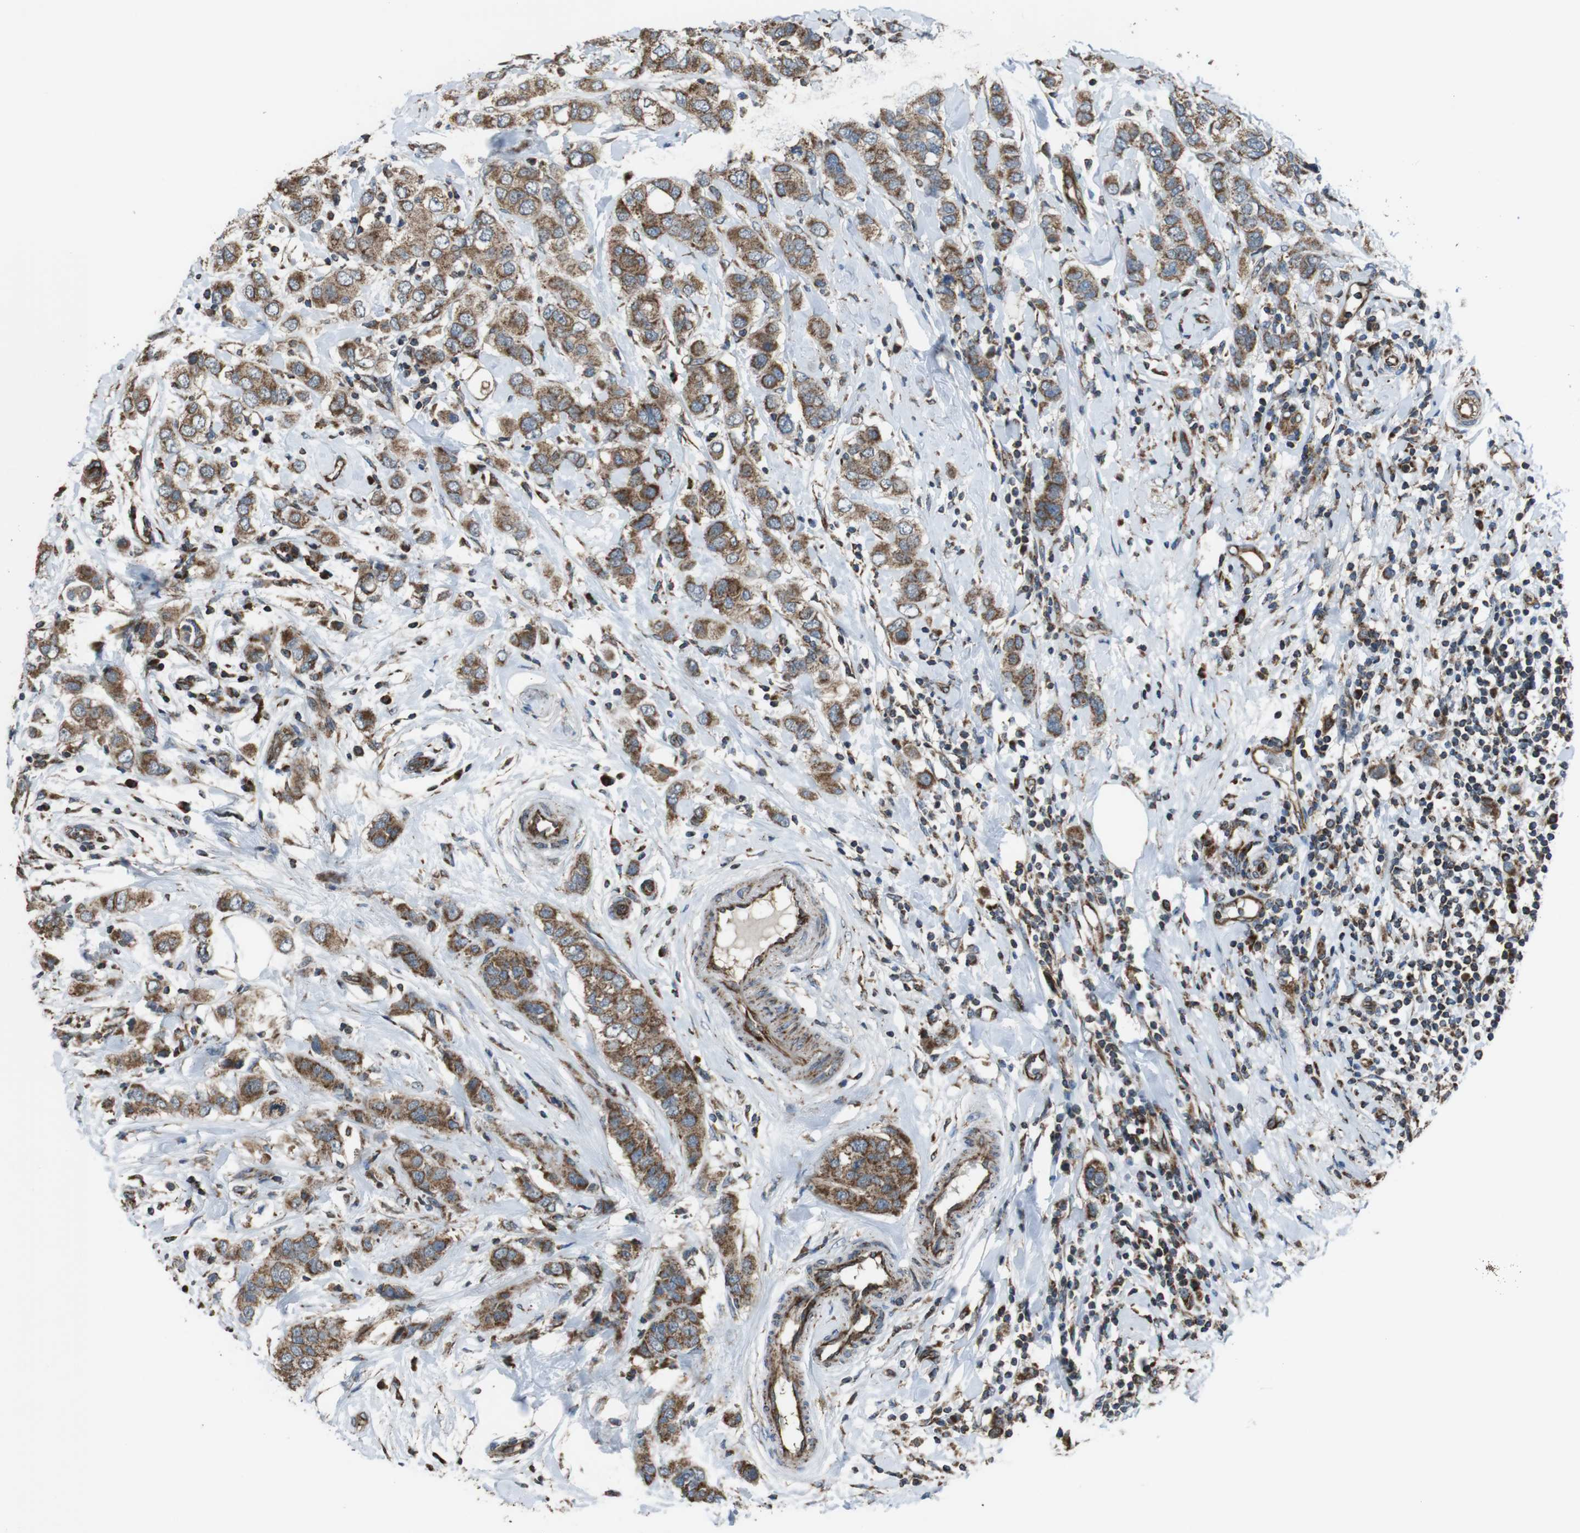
{"staining": {"intensity": "moderate", "quantity": ">75%", "location": "cytoplasmic/membranous"}, "tissue": "breast cancer", "cell_type": "Tumor cells", "image_type": "cancer", "snomed": [{"axis": "morphology", "description": "Duct carcinoma"}, {"axis": "topography", "description": "Breast"}], "caption": "Intraductal carcinoma (breast) stained for a protein (brown) exhibits moderate cytoplasmic/membranous positive expression in approximately >75% of tumor cells.", "gene": "GIMAP8", "patient": {"sex": "female", "age": 50}}